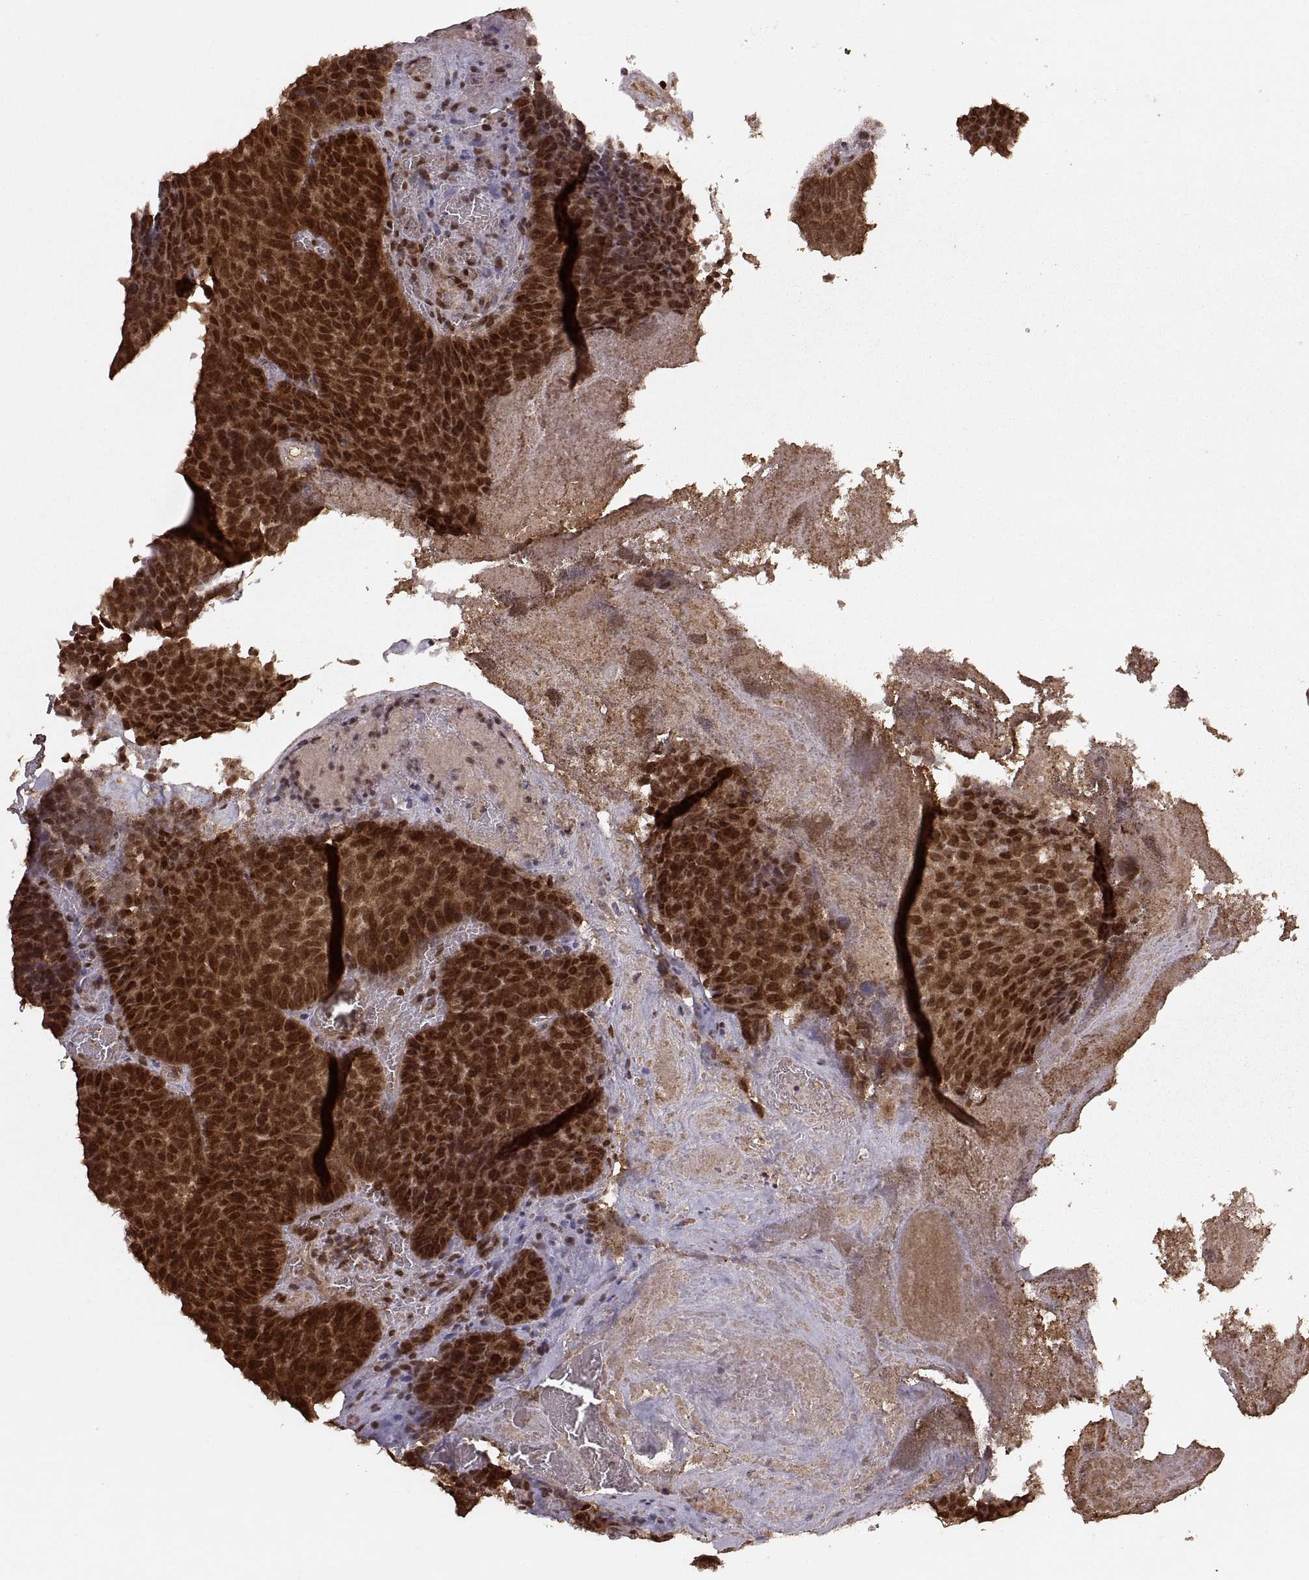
{"staining": {"intensity": "strong", "quantity": ">75%", "location": "cytoplasmic/membranous,nuclear"}, "tissue": "urothelial cancer", "cell_type": "Tumor cells", "image_type": "cancer", "snomed": [{"axis": "morphology", "description": "Urothelial carcinoma, Low grade"}, {"axis": "topography", "description": "Urinary bladder"}], "caption": "Immunohistochemistry (IHC) (DAB (3,3'-diaminobenzidine)) staining of human urothelial carcinoma (low-grade) displays strong cytoplasmic/membranous and nuclear protein expression in about >75% of tumor cells.", "gene": "RFT1", "patient": {"sex": "female", "age": 62}}